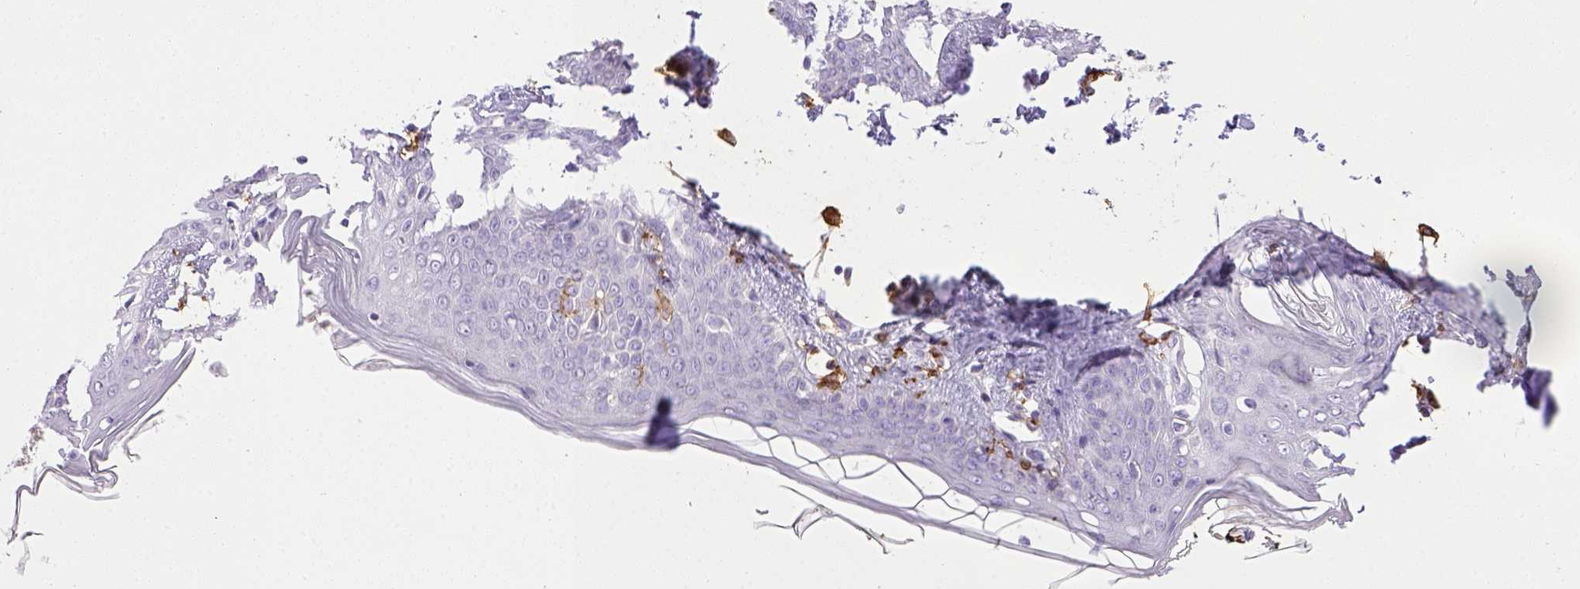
{"staining": {"intensity": "negative", "quantity": "none", "location": "none"}, "tissue": "skin", "cell_type": "Fibroblasts", "image_type": "normal", "snomed": [{"axis": "morphology", "description": "Normal tissue, NOS"}, {"axis": "topography", "description": "Skin"}], "caption": "This is an immunohistochemistry (IHC) image of normal skin. There is no positivity in fibroblasts.", "gene": "ITGAM", "patient": {"sex": "female", "age": 34}}